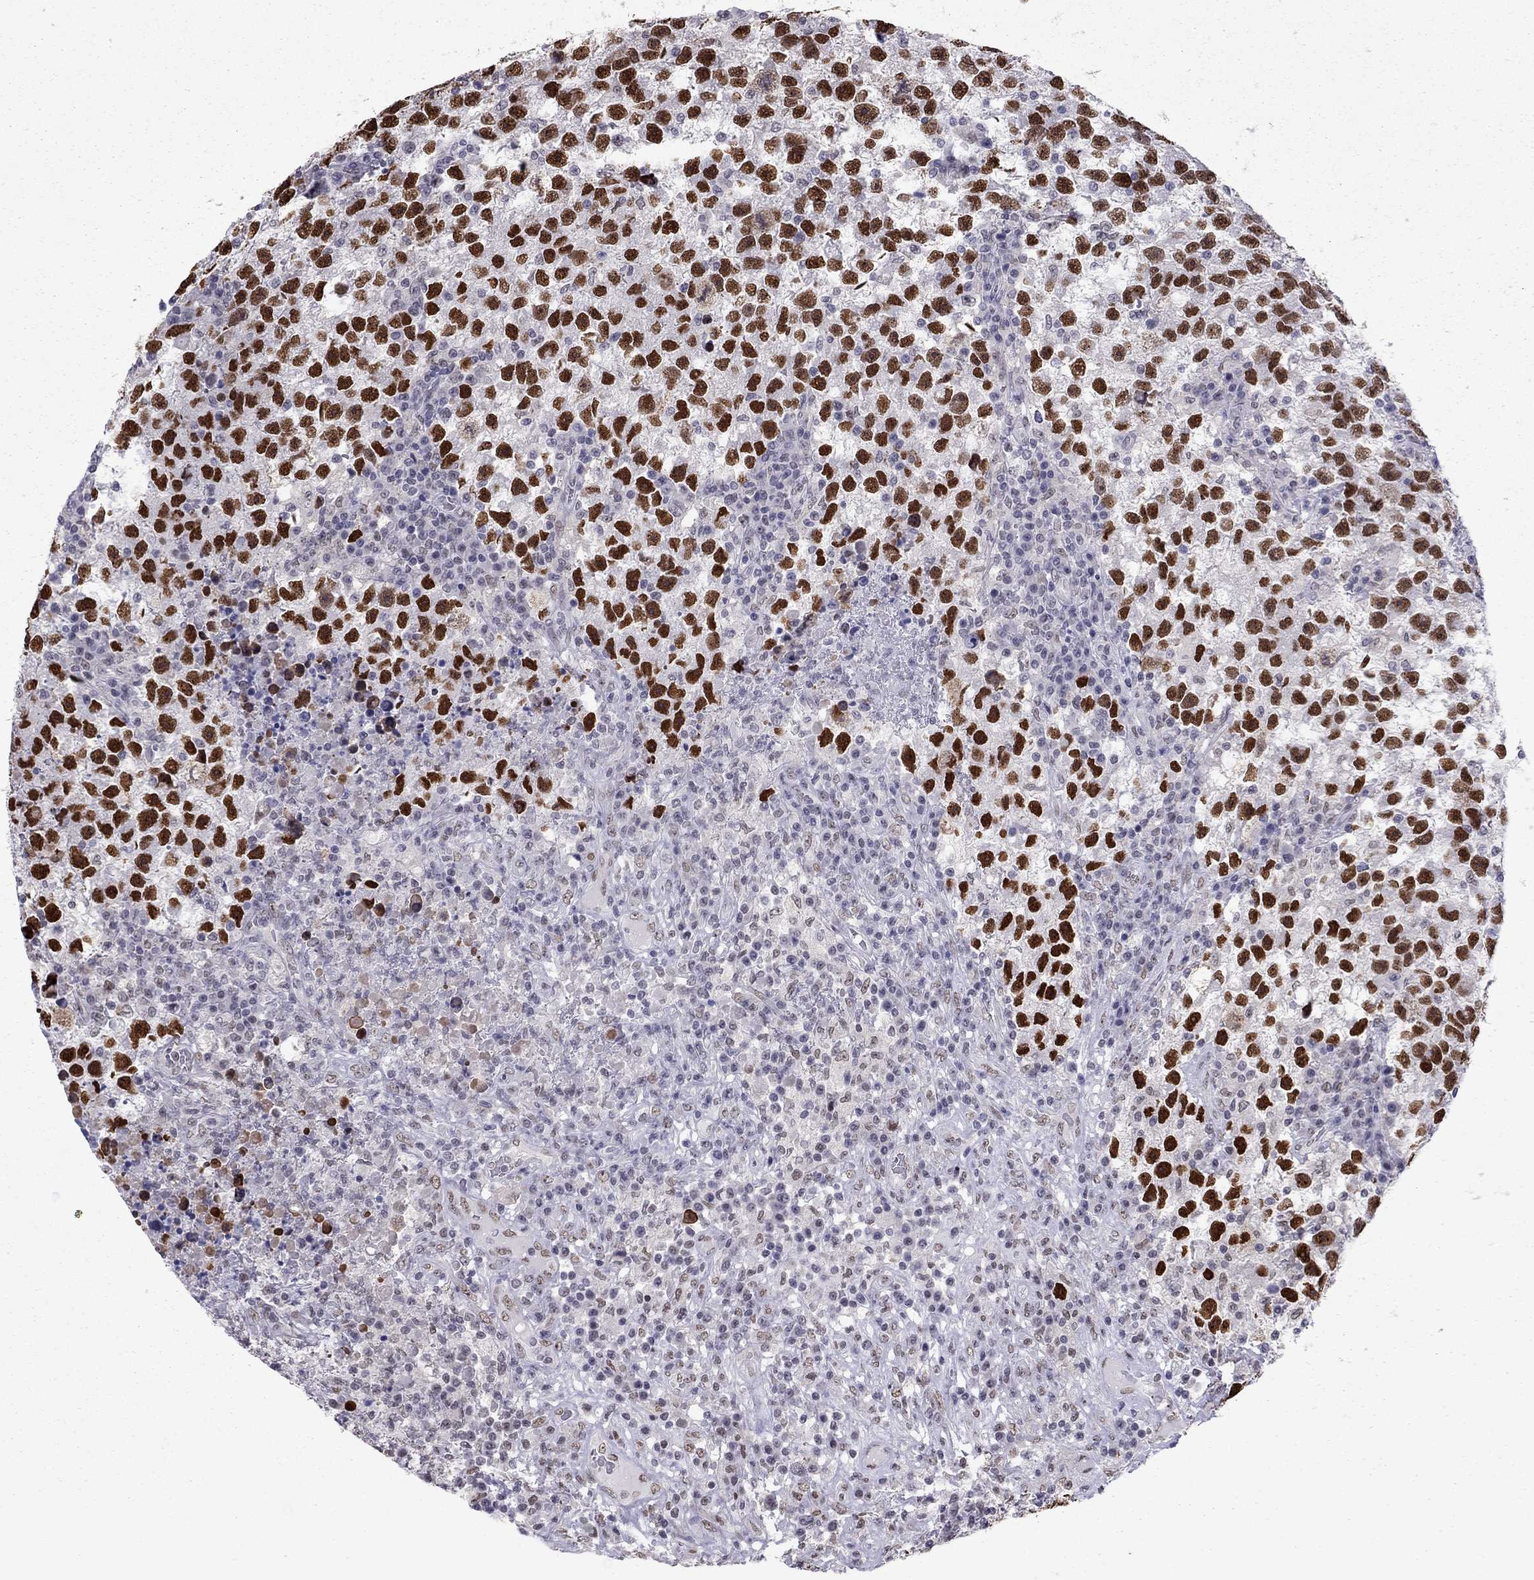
{"staining": {"intensity": "strong", "quantity": ">75%", "location": "nuclear"}, "tissue": "testis cancer", "cell_type": "Tumor cells", "image_type": "cancer", "snomed": [{"axis": "morphology", "description": "Seminoma, NOS"}, {"axis": "topography", "description": "Testis"}], "caption": "A brown stain labels strong nuclear staining of a protein in human testis seminoma tumor cells. Immunohistochemistry (ihc) stains the protein of interest in brown and the nuclei are stained blue.", "gene": "DOT1L", "patient": {"sex": "male", "age": 47}}